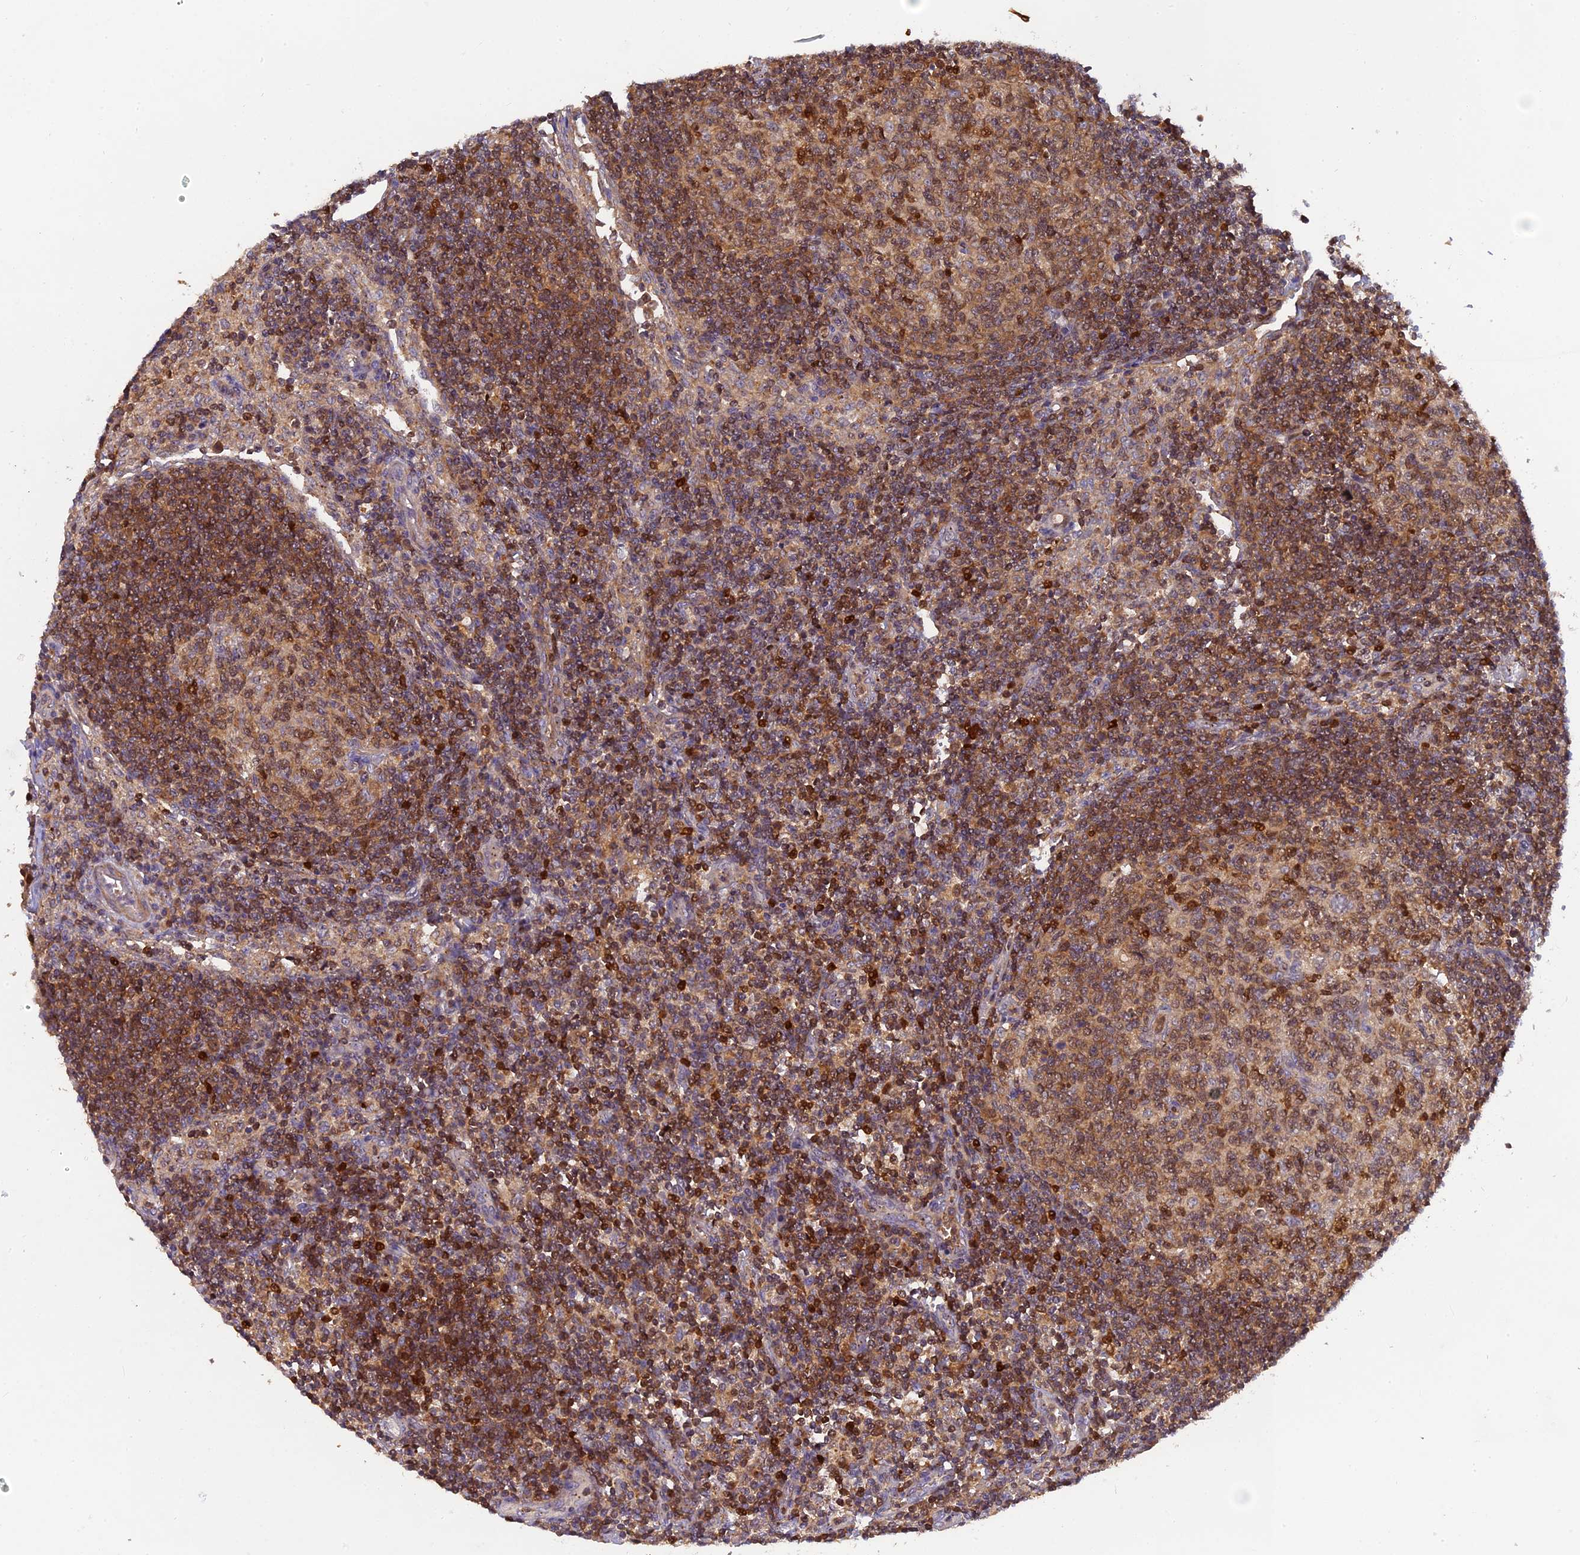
{"staining": {"intensity": "moderate", "quantity": ">75%", "location": "cytoplasmic/membranous,nuclear"}, "tissue": "lymph node", "cell_type": "Germinal center cells", "image_type": "normal", "snomed": [{"axis": "morphology", "description": "Normal tissue, NOS"}, {"axis": "topography", "description": "Lymph node"}], "caption": "Immunohistochemistry (IHC) (DAB) staining of normal lymph node demonstrates moderate cytoplasmic/membranous,nuclear protein positivity in about >75% of germinal center cells.", "gene": "RPIA", "patient": {"sex": "female", "age": 73}}